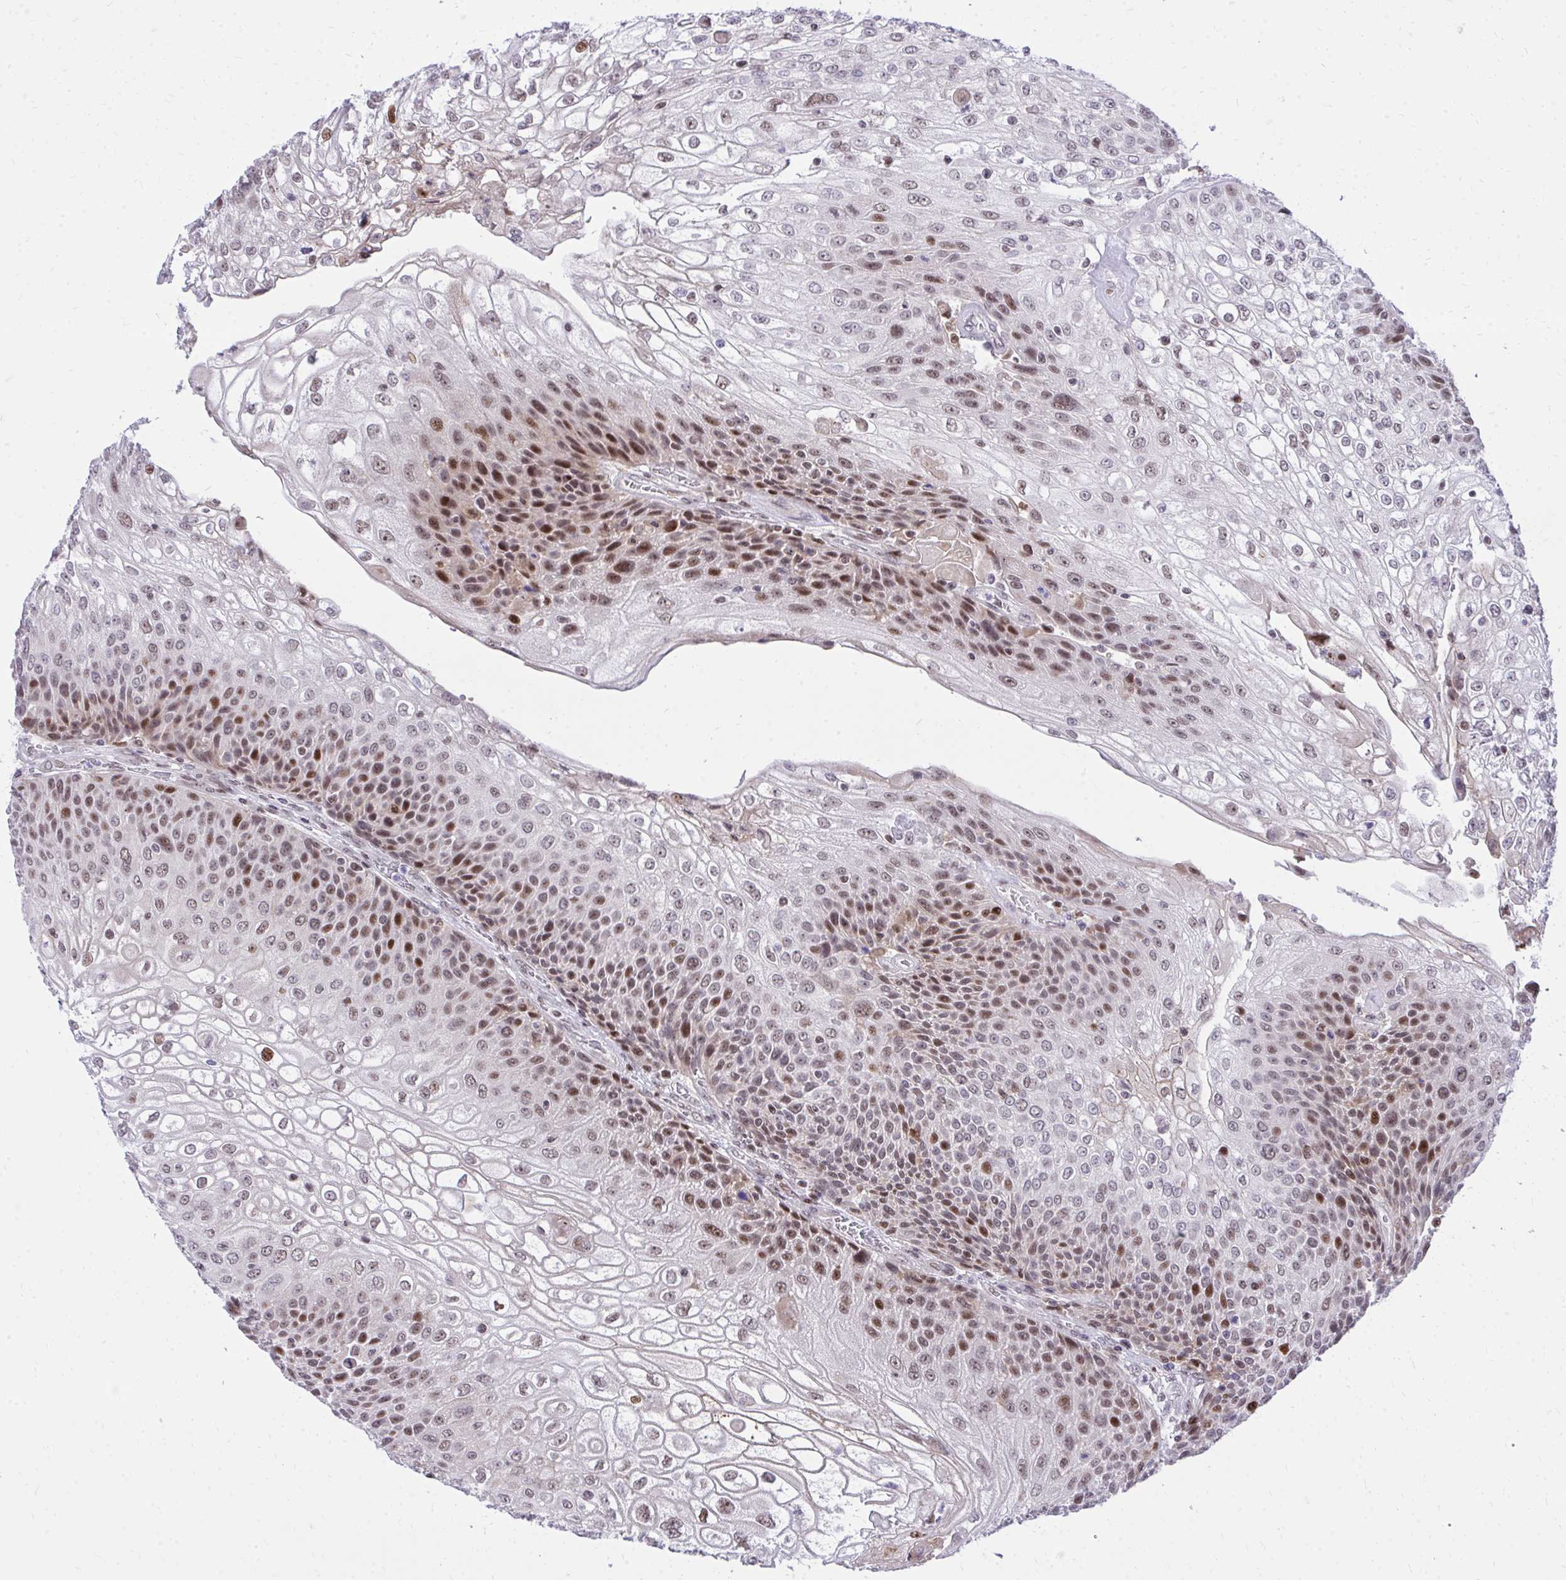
{"staining": {"intensity": "moderate", "quantity": ">75%", "location": "nuclear"}, "tissue": "urothelial cancer", "cell_type": "Tumor cells", "image_type": "cancer", "snomed": [{"axis": "morphology", "description": "Urothelial carcinoma, High grade"}, {"axis": "topography", "description": "Urinary bladder"}], "caption": "Human high-grade urothelial carcinoma stained with a protein marker shows moderate staining in tumor cells.", "gene": "C14orf39", "patient": {"sex": "female", "age": 70}}